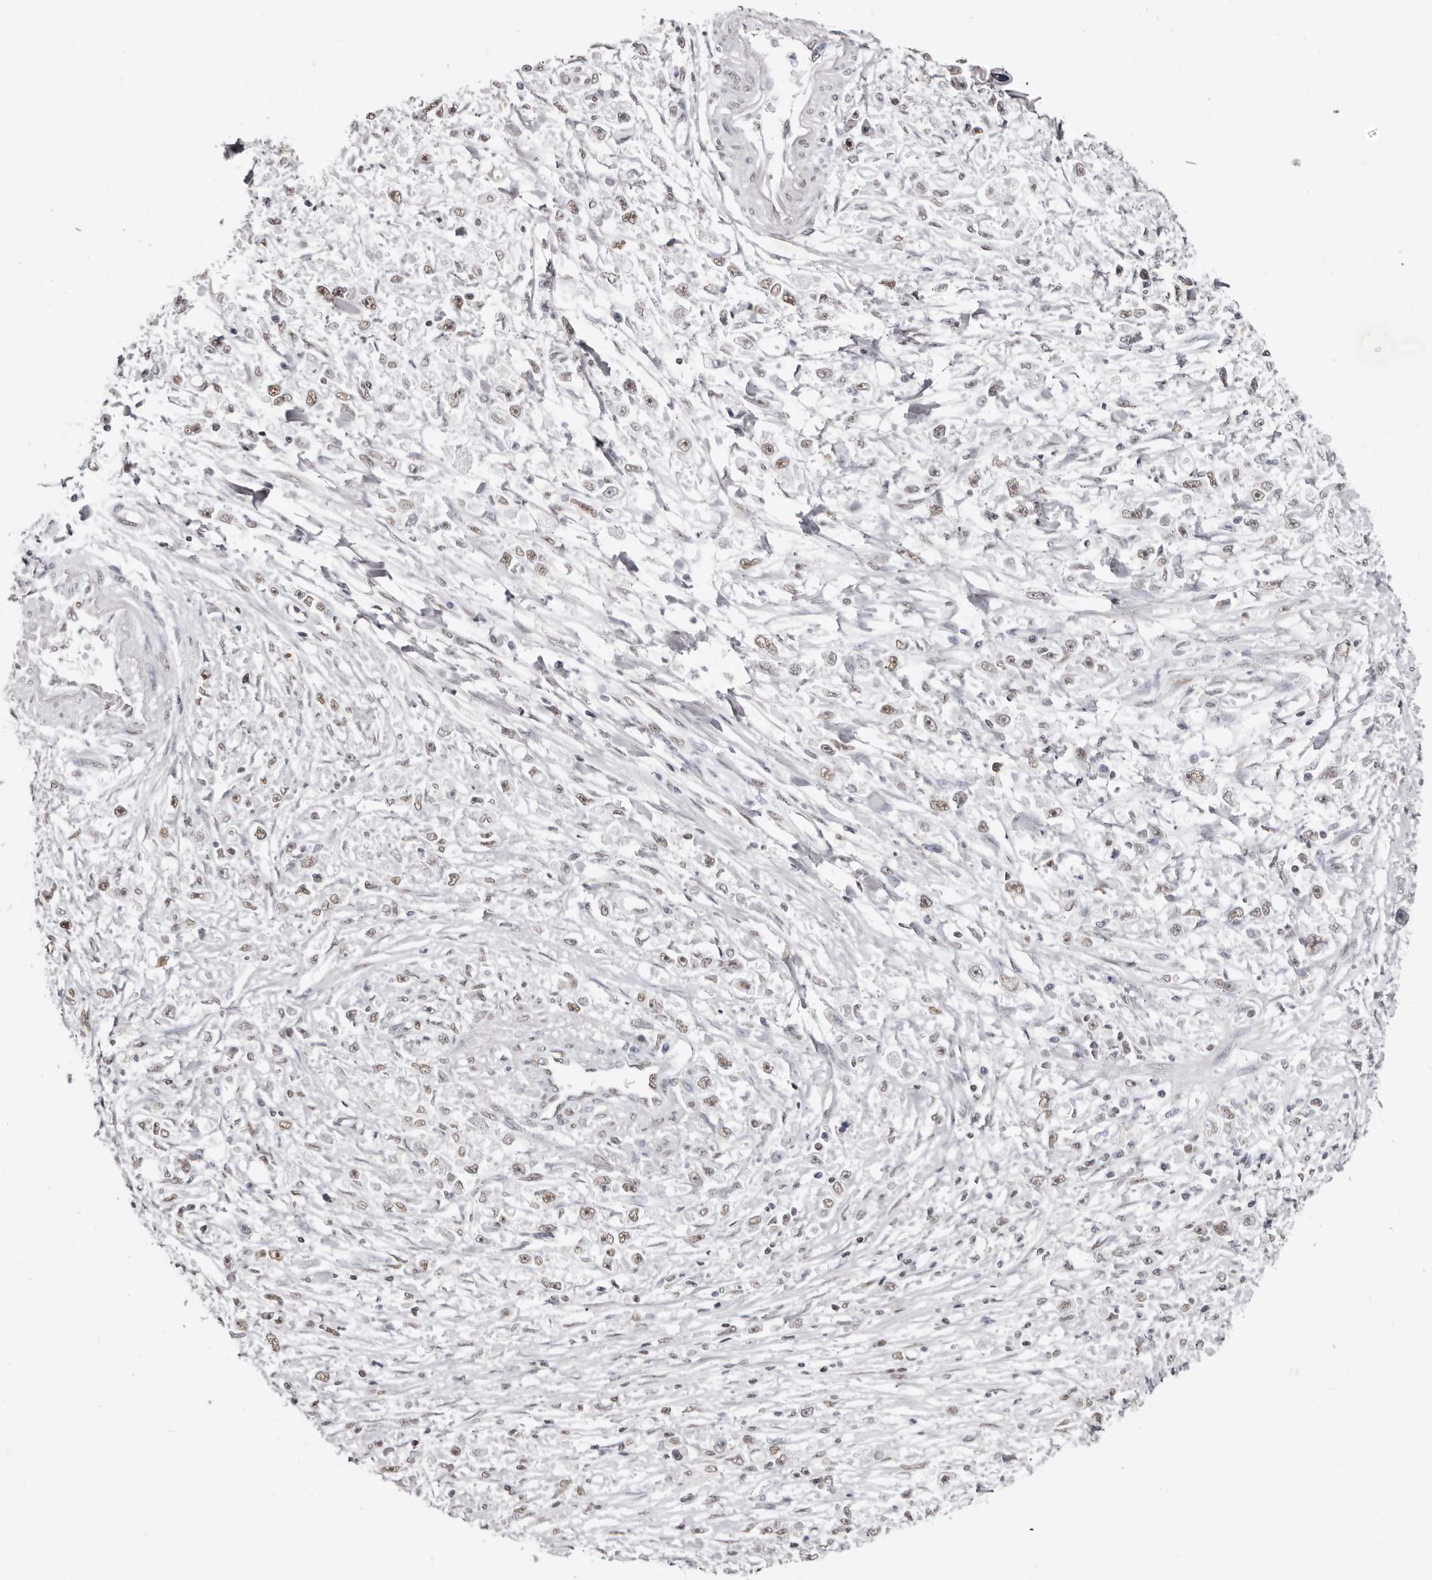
{"staining": {"intensity": "weak", "quantity": "<25%", "location": "nuclear"}, "tissue": "stomach cancer", "cell_type": "Tumor cells", "image_type": "cancer", "snomed": [{"axis": "morphology", "description": "Adenocarcinoma, NOS"}, {"axis": "topography", "description": "Stomach"}], "caption": "Stomach cancer was stained to show a protein in brown. There is no significant staining in tumor cells.", "gene": "SCAF4", "patient": {"sex": "female", "age": 59}}